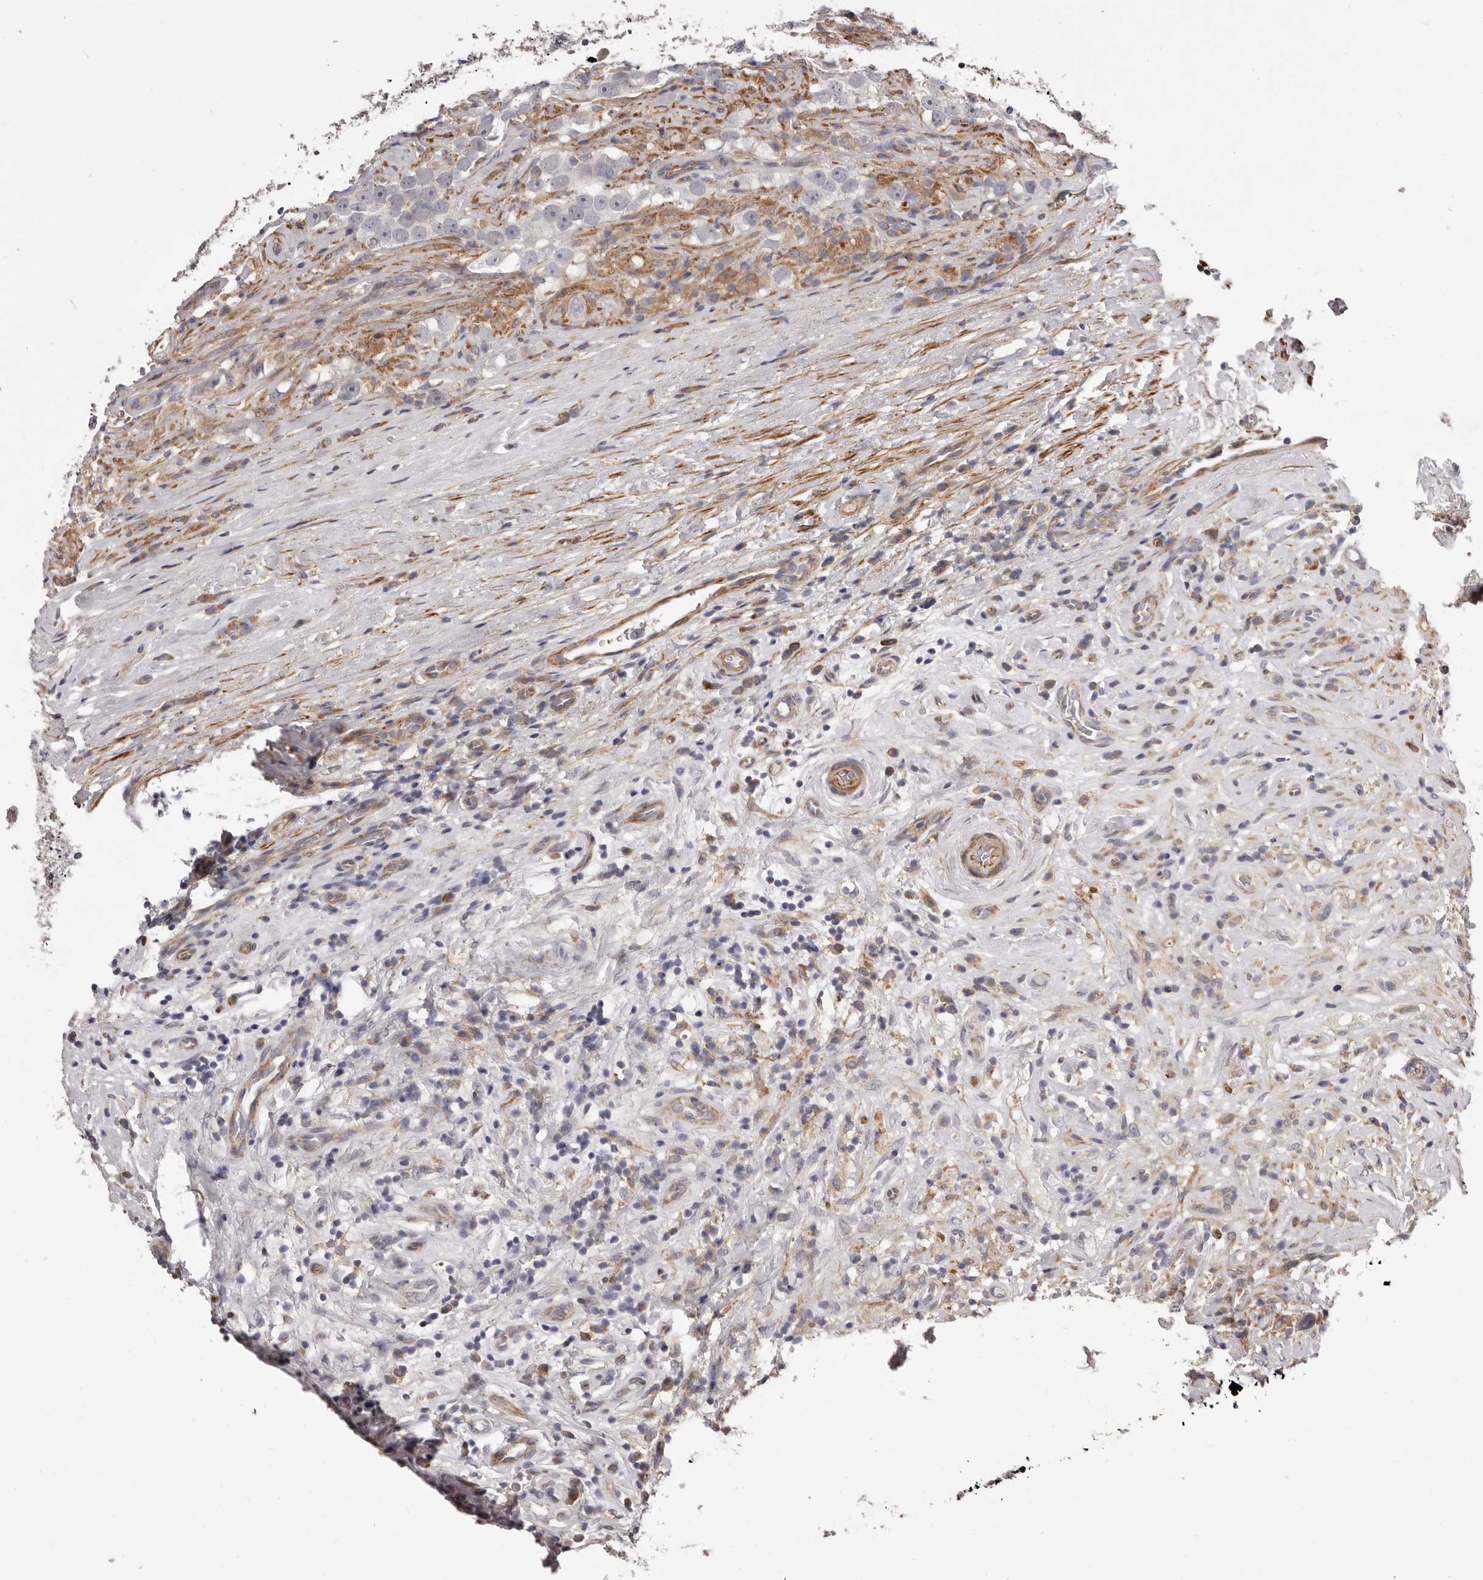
{"staining": {"intensity": "negative", "quantity": "none", "location": "none"}, "tissue": "testis cancer", "cell_type": "Tumor cells", "image_type": "cancer", "snomed": [{"axis": "morphology", "description": "Seminoma, NOS"}, {"axis": "topography", "description": "Testis"}], "caption": "High magnification brightfield microscopy of seminoma (testis) stained with DAB (brown) and counterstained with hematoxylin (blue): tumor cells show no significant staining.", "gene": "ALPK1", "patient": {"sex": "male", "age": 49}}